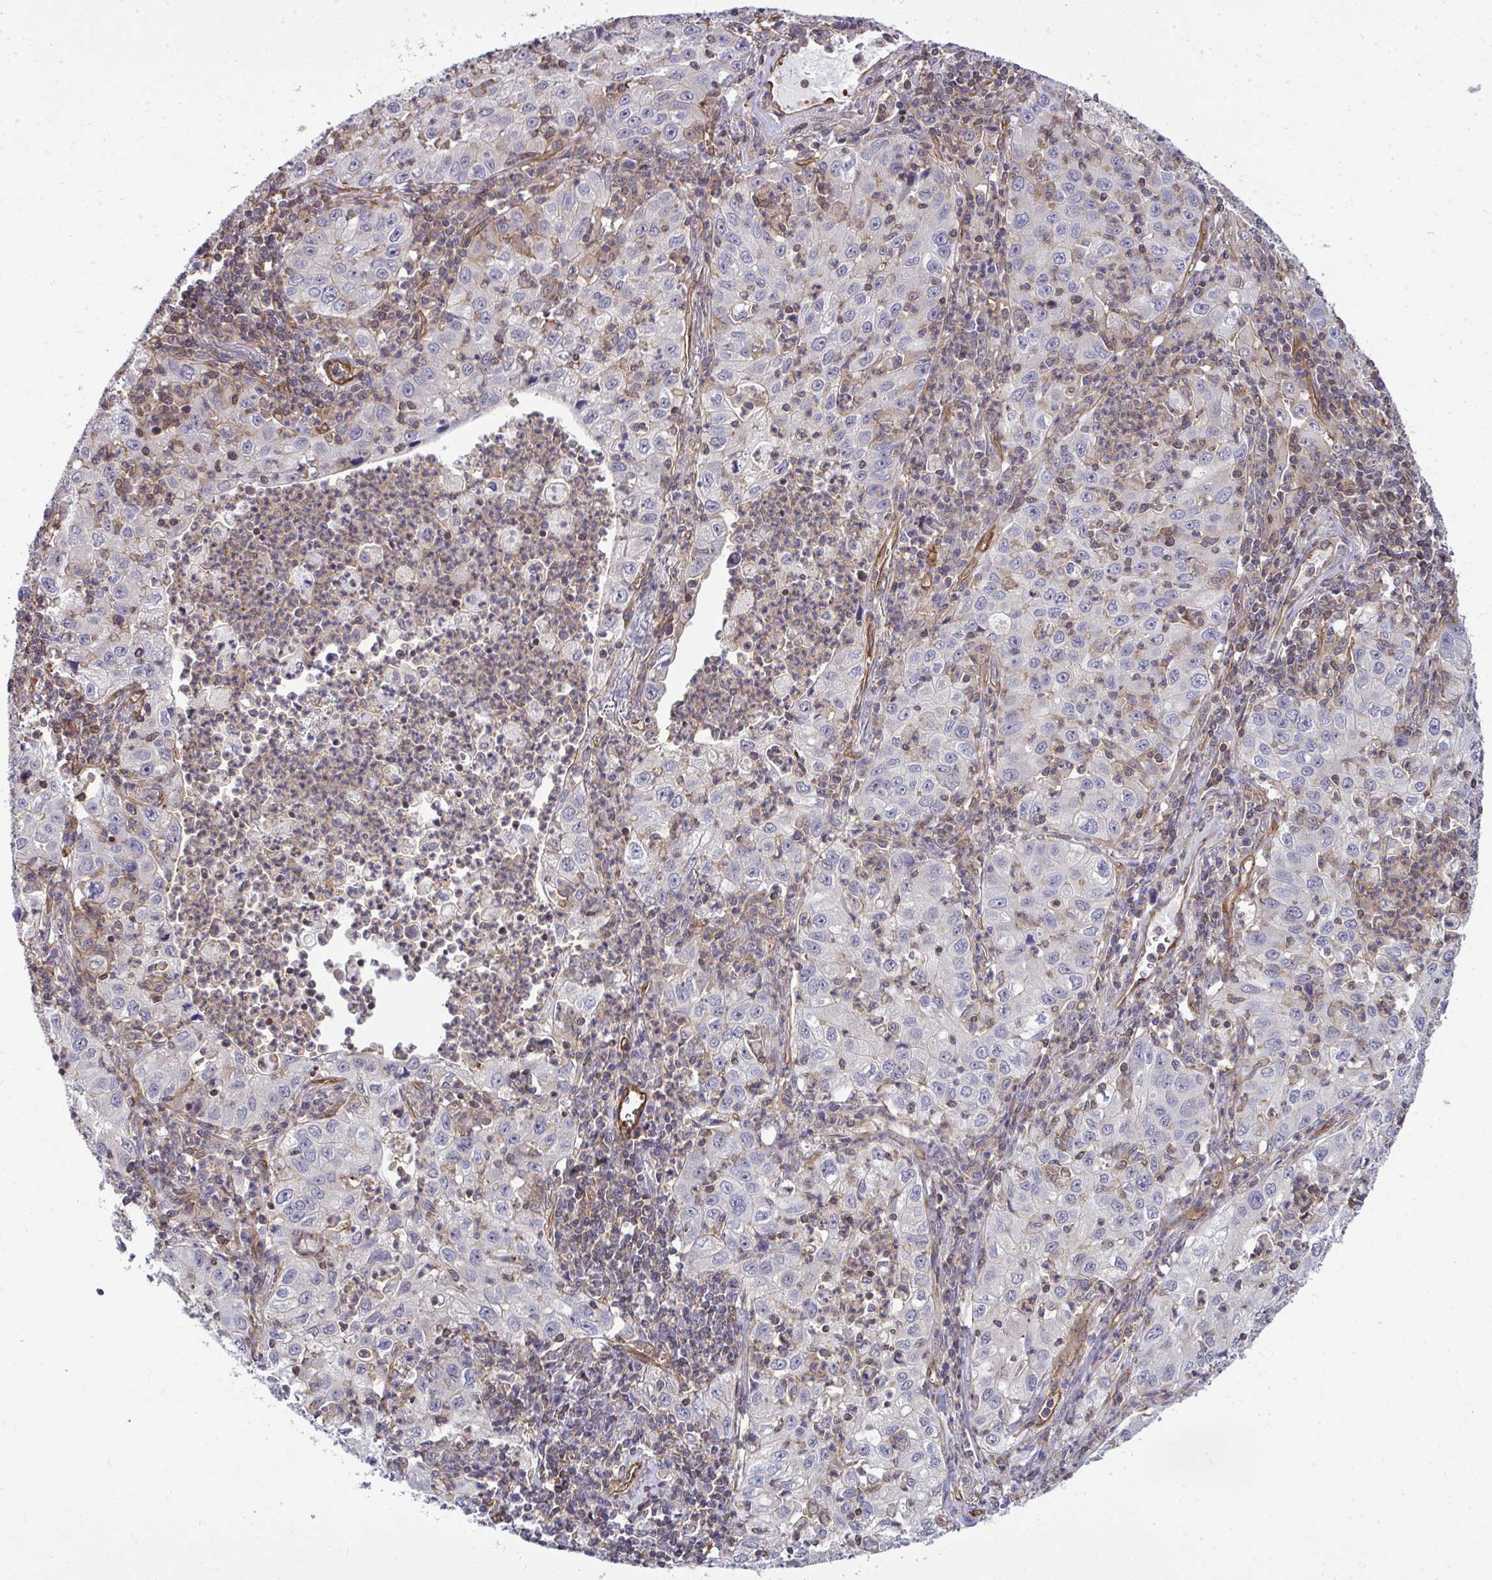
{"staining": {"intensity": "negative", "quantity": "none", "location": "none"}, "tissue": "lung cancer", "cell_type": "Tumor cells", "image_type": "cancer", "snomed": [{"axis": "morphology", "description": "Squamous cell carcinoma, NOS"}, {"axis": "topography", "description": "Lung"}], "caption": "DAB immunohistochemical staining of human squamous cell carcinoma (lung) demonstrates no significant positivity in tumor cells. (Immunohistochemistry, brightfield microscopy, high magnification).", "gene": "FUT10", "patient": {"sex": "male", "age": 71}}